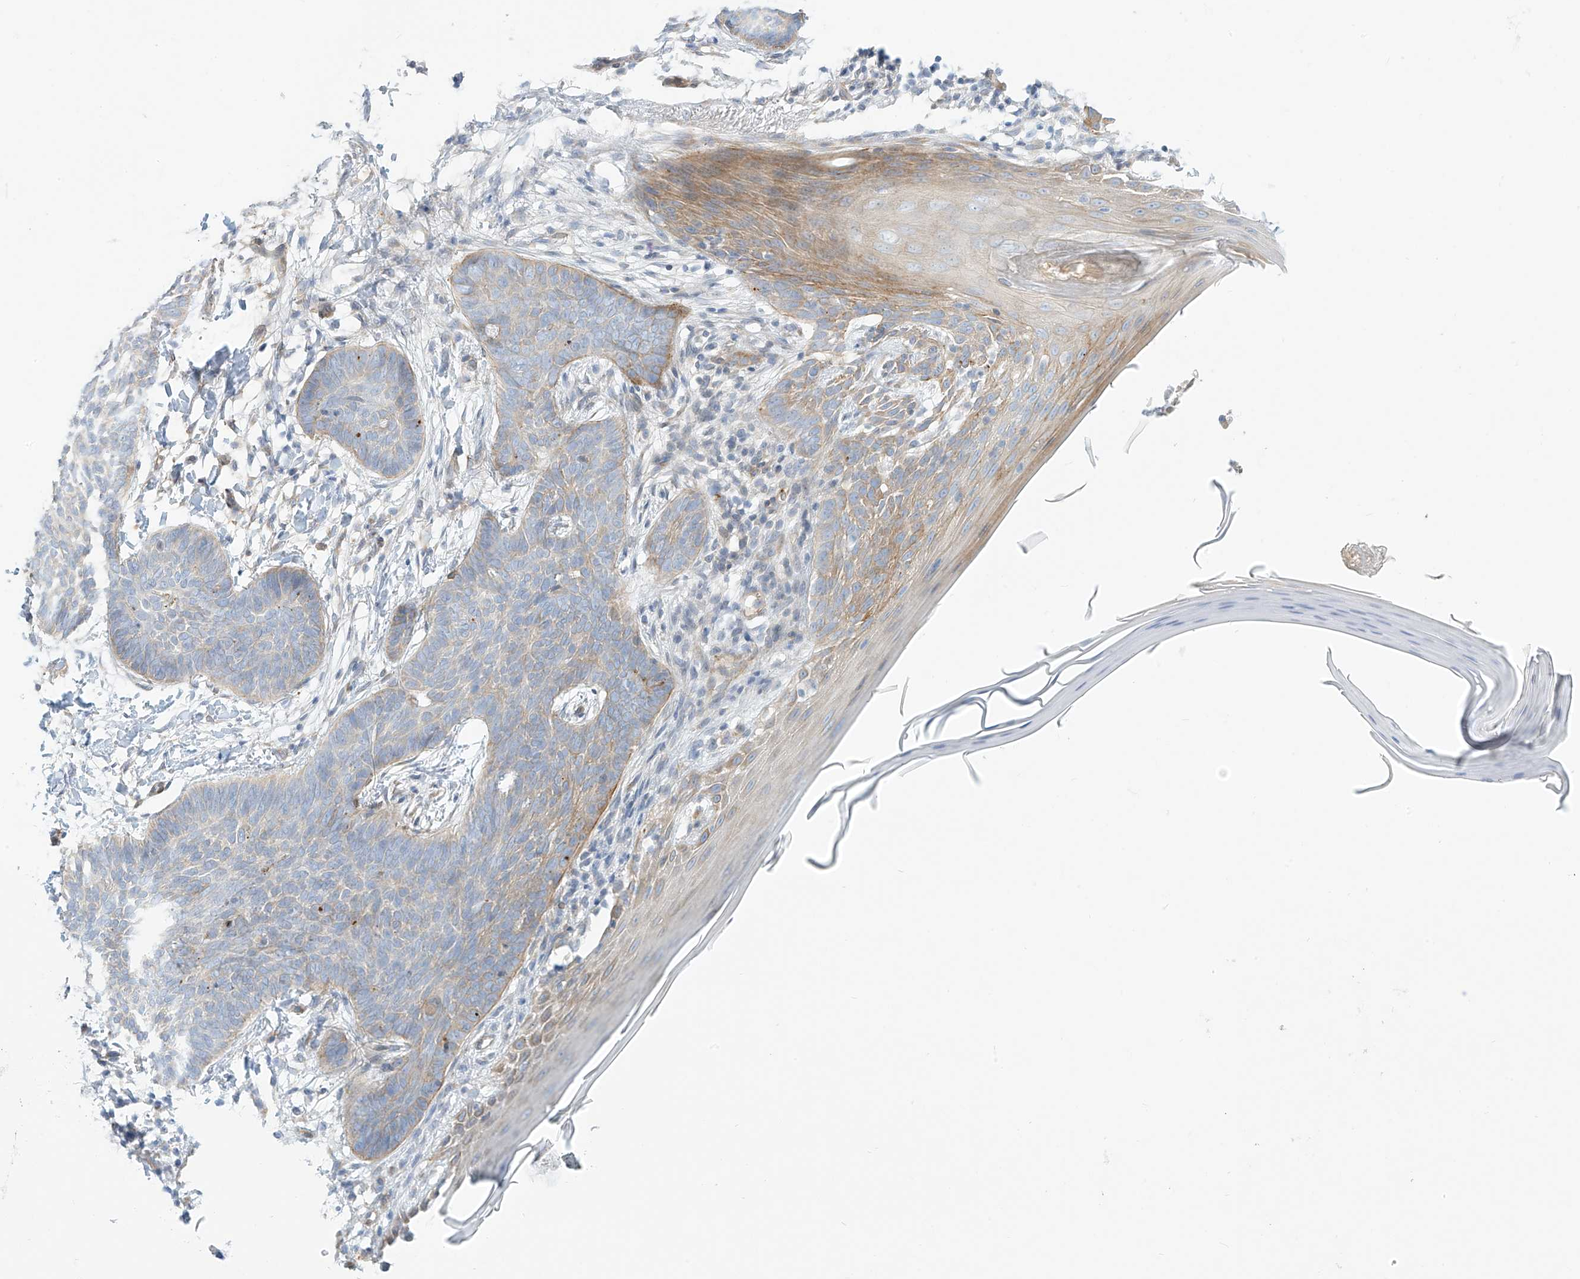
{"staining": {"intensity": "weak", "quantity": "25%-75%", "location": "cytoplasmic/membranous"}, "tissue": "skin cancer", "cell_type": "Tumor cells", "image_type": "cancer", "snomed": [{"axis": "morphology", "description": "Normal tissue, NOS"}, {"axis": "morphology", "description": "Basal cell carcinoma"}, {"axis": "topography", "description": "Skin"}], "caption": "IHC staining of skin cancer (basal cell carcinoma), which exhibits low levels of weak cytoplasmic/membranous positivity in approximately 25%-75% of tumor cells indicating weak cytoplasmic/membranous protein staining. The staining was performed using DAB (brown) for protein detection and nuclei were counterstained in hematoxylin (blue).", "gene": "PCYOX1", "patient": {"sex": "male", "age": 50}}